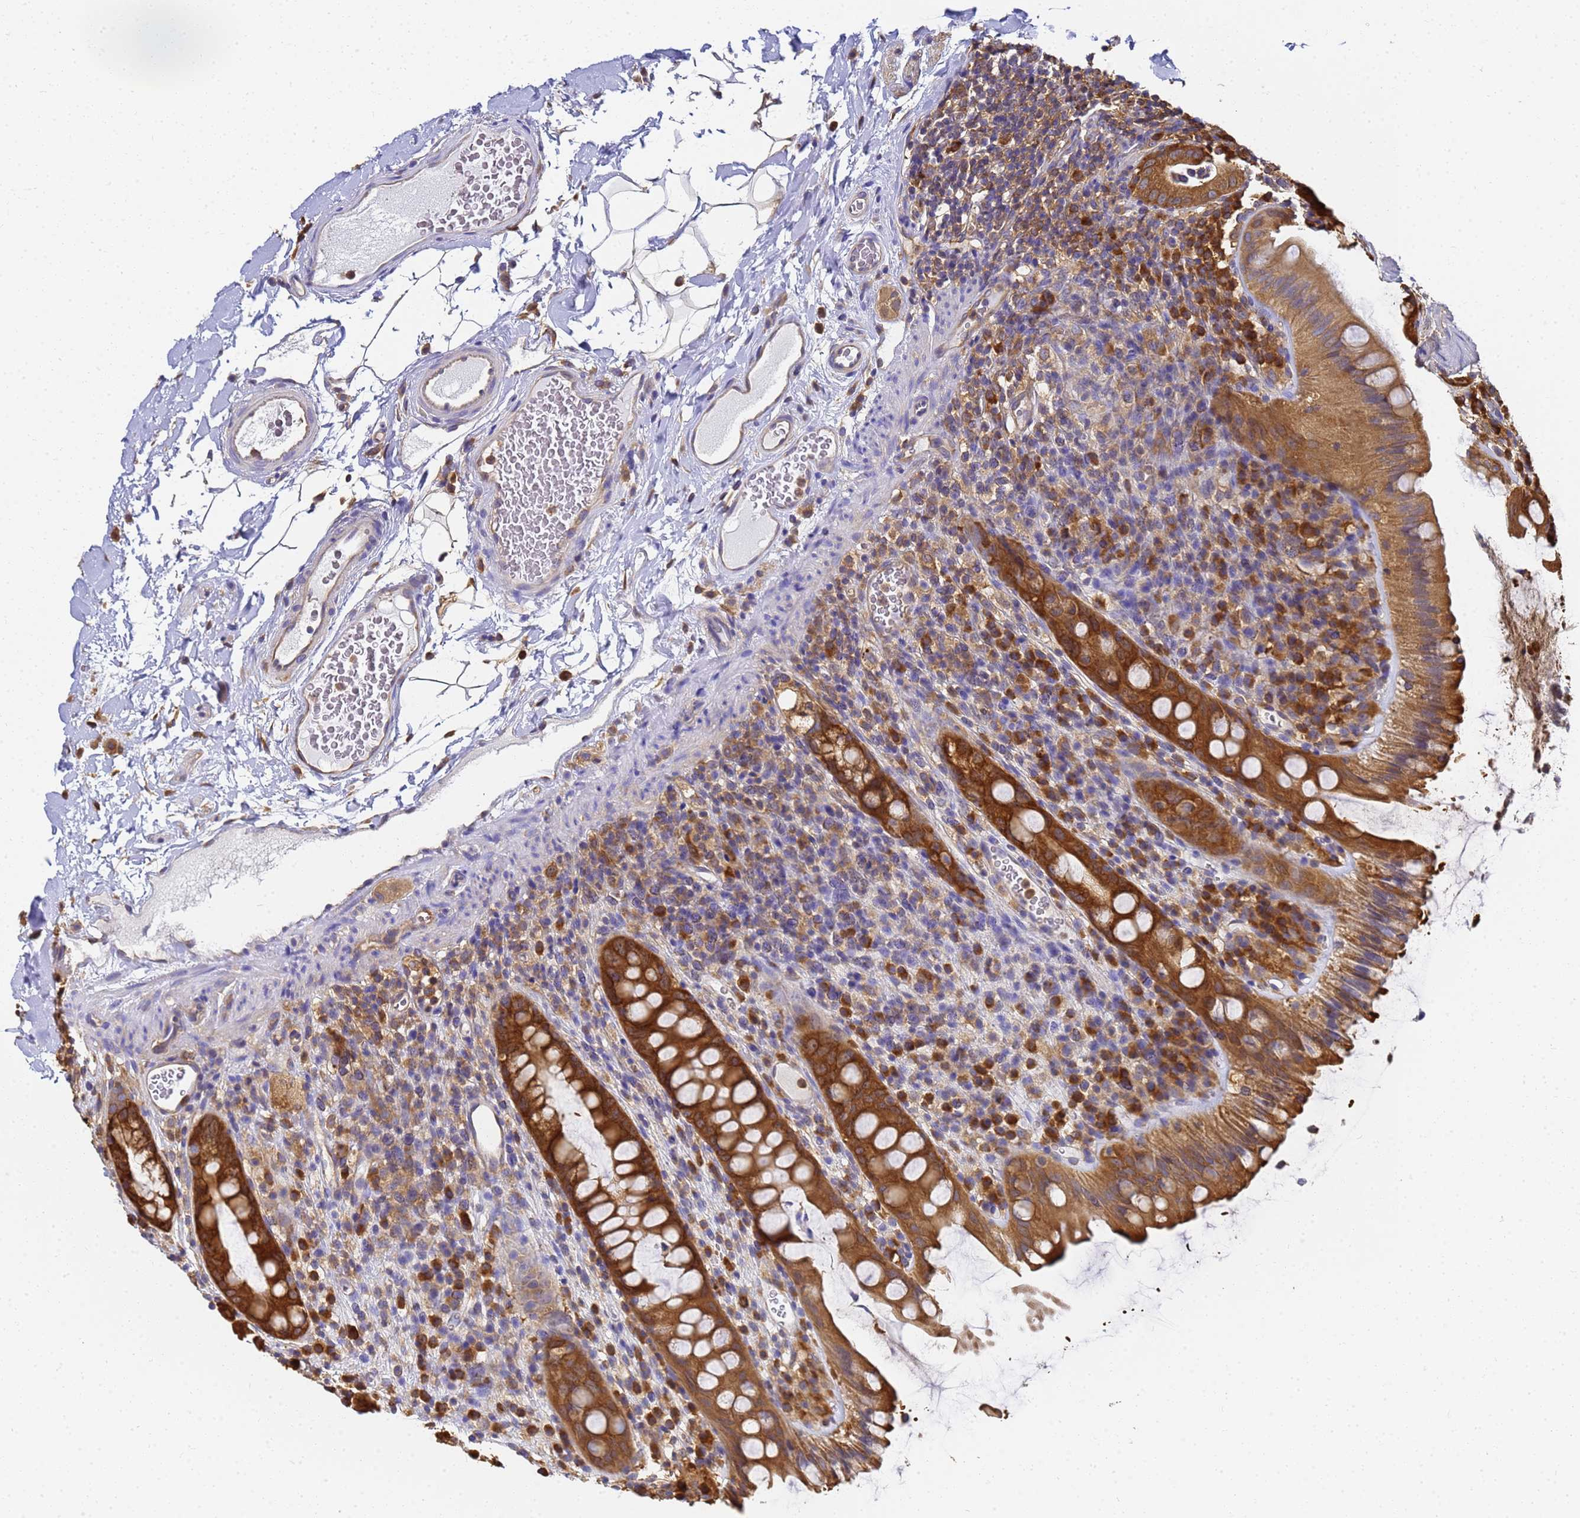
{"staining": {"intensity": "strong", "quantity": ">75%", "location": "cytoplasmic/membranous"}, "tissue": "rectum", "cell_type": "Glandular cells", "image_type": "normal", "snomed": [{"axis": "morphology", "description": "Normal tissue, NOS"}, {"axis": "topography", "description": "Rectum"}], "caption": "Normal rectum was stained to show a protein in brown. There is high levels of strong cytoplasmic/membranous staining in about >75% of glandular cells. (DAB (3,3'-diaminobenzidine) IHC, brown staining for protein, blue staining for nuclei).", "gene": "NME1", "patient": {"sex": "female", "age": 57}}